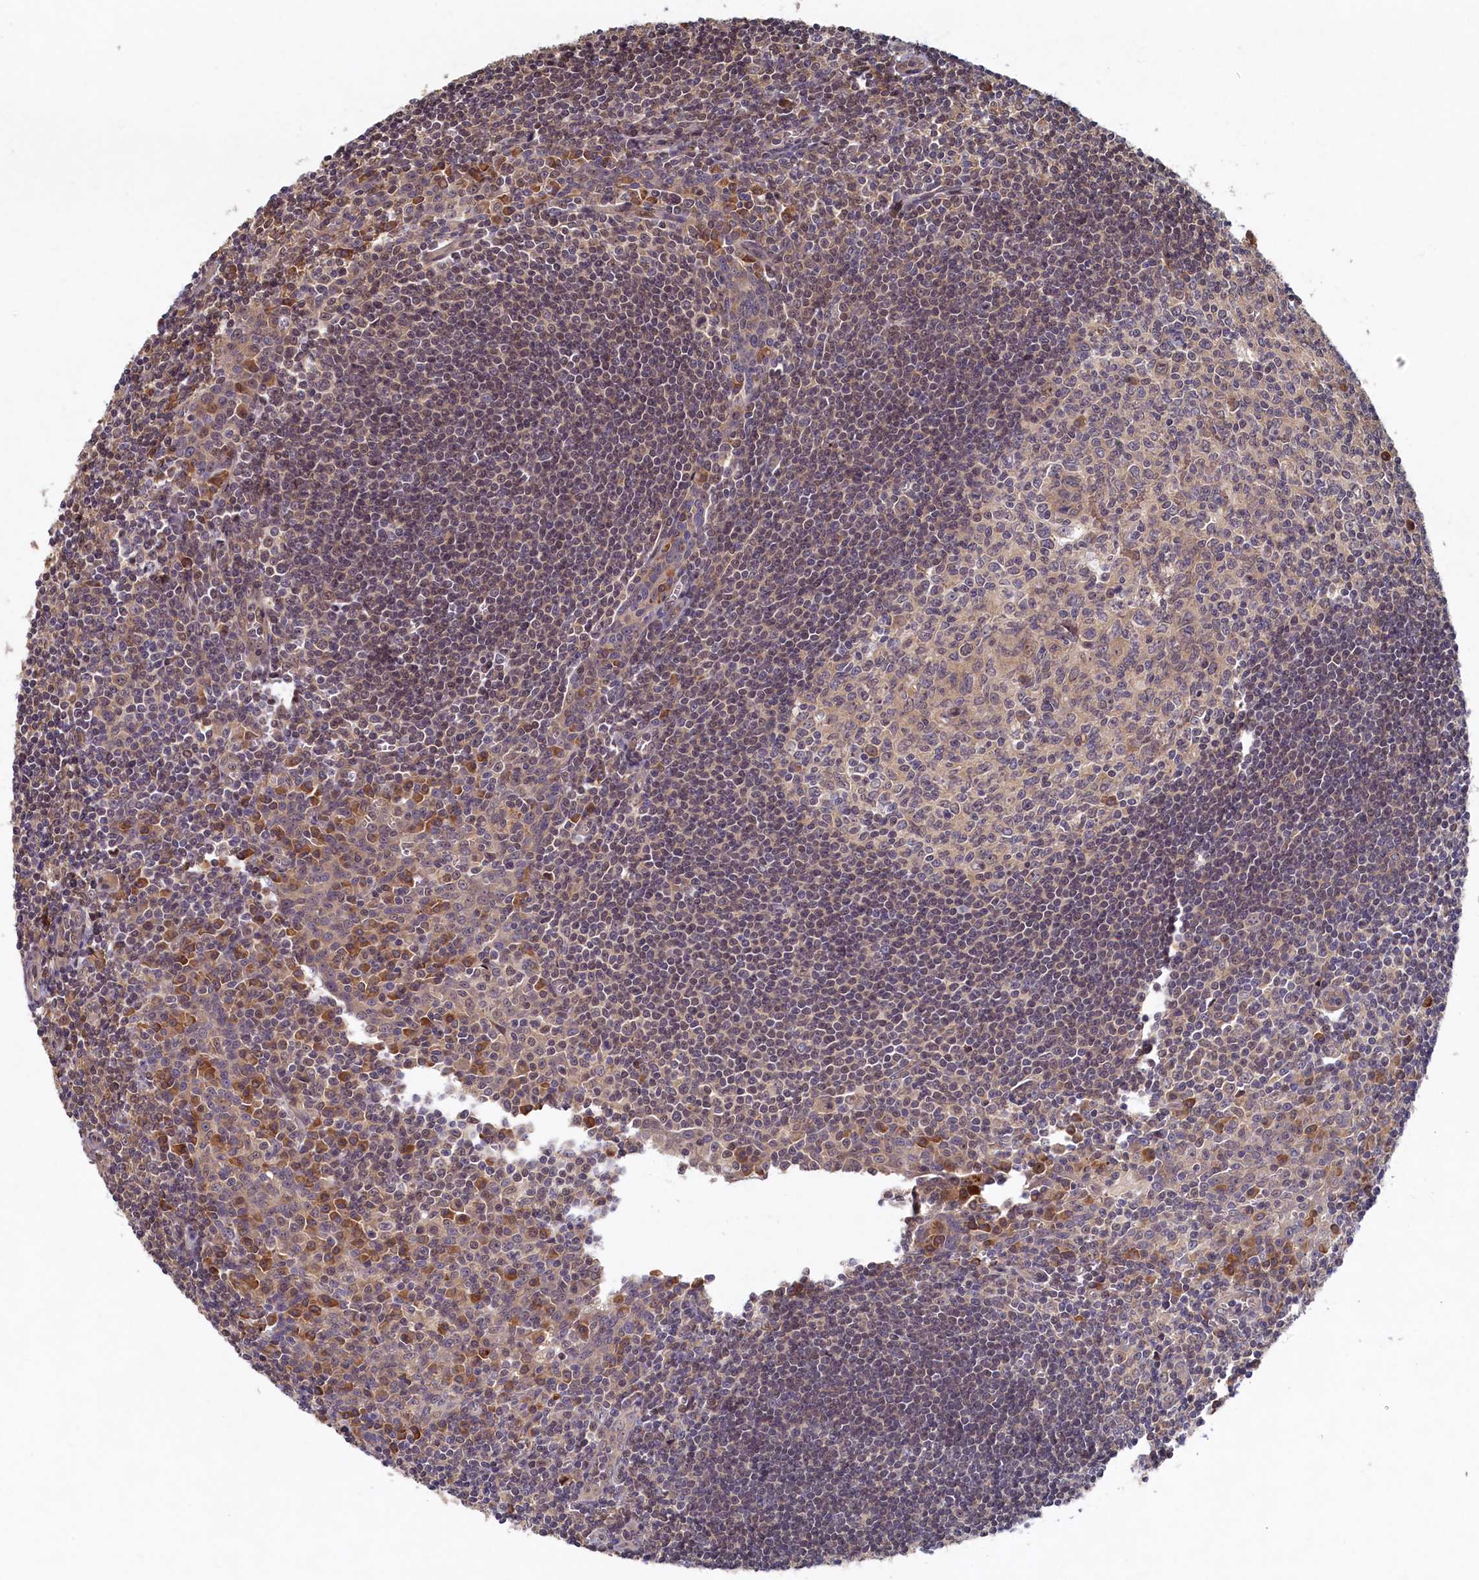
{"staining": {"intensity": "moderate", "quantity": "<25%", "location": "cytoplasmic/membranous"}, "tissue": "tonsil", "cell_type": "Germinal center cells", "image_type": "normal", "snomed": [{"axis": "morphology", "description": "Normal tissue, NOS"}, {"axis": "topography", "description": "Tonsil"}], "caption": "This is a histology image of IHC staining of unremarkable tonsil, which shows moderate staining in the cytoplasmic/membranous of germinal center cells.", "gene": "LCMT2", "patient": {"sex": "male", "age": 27}}